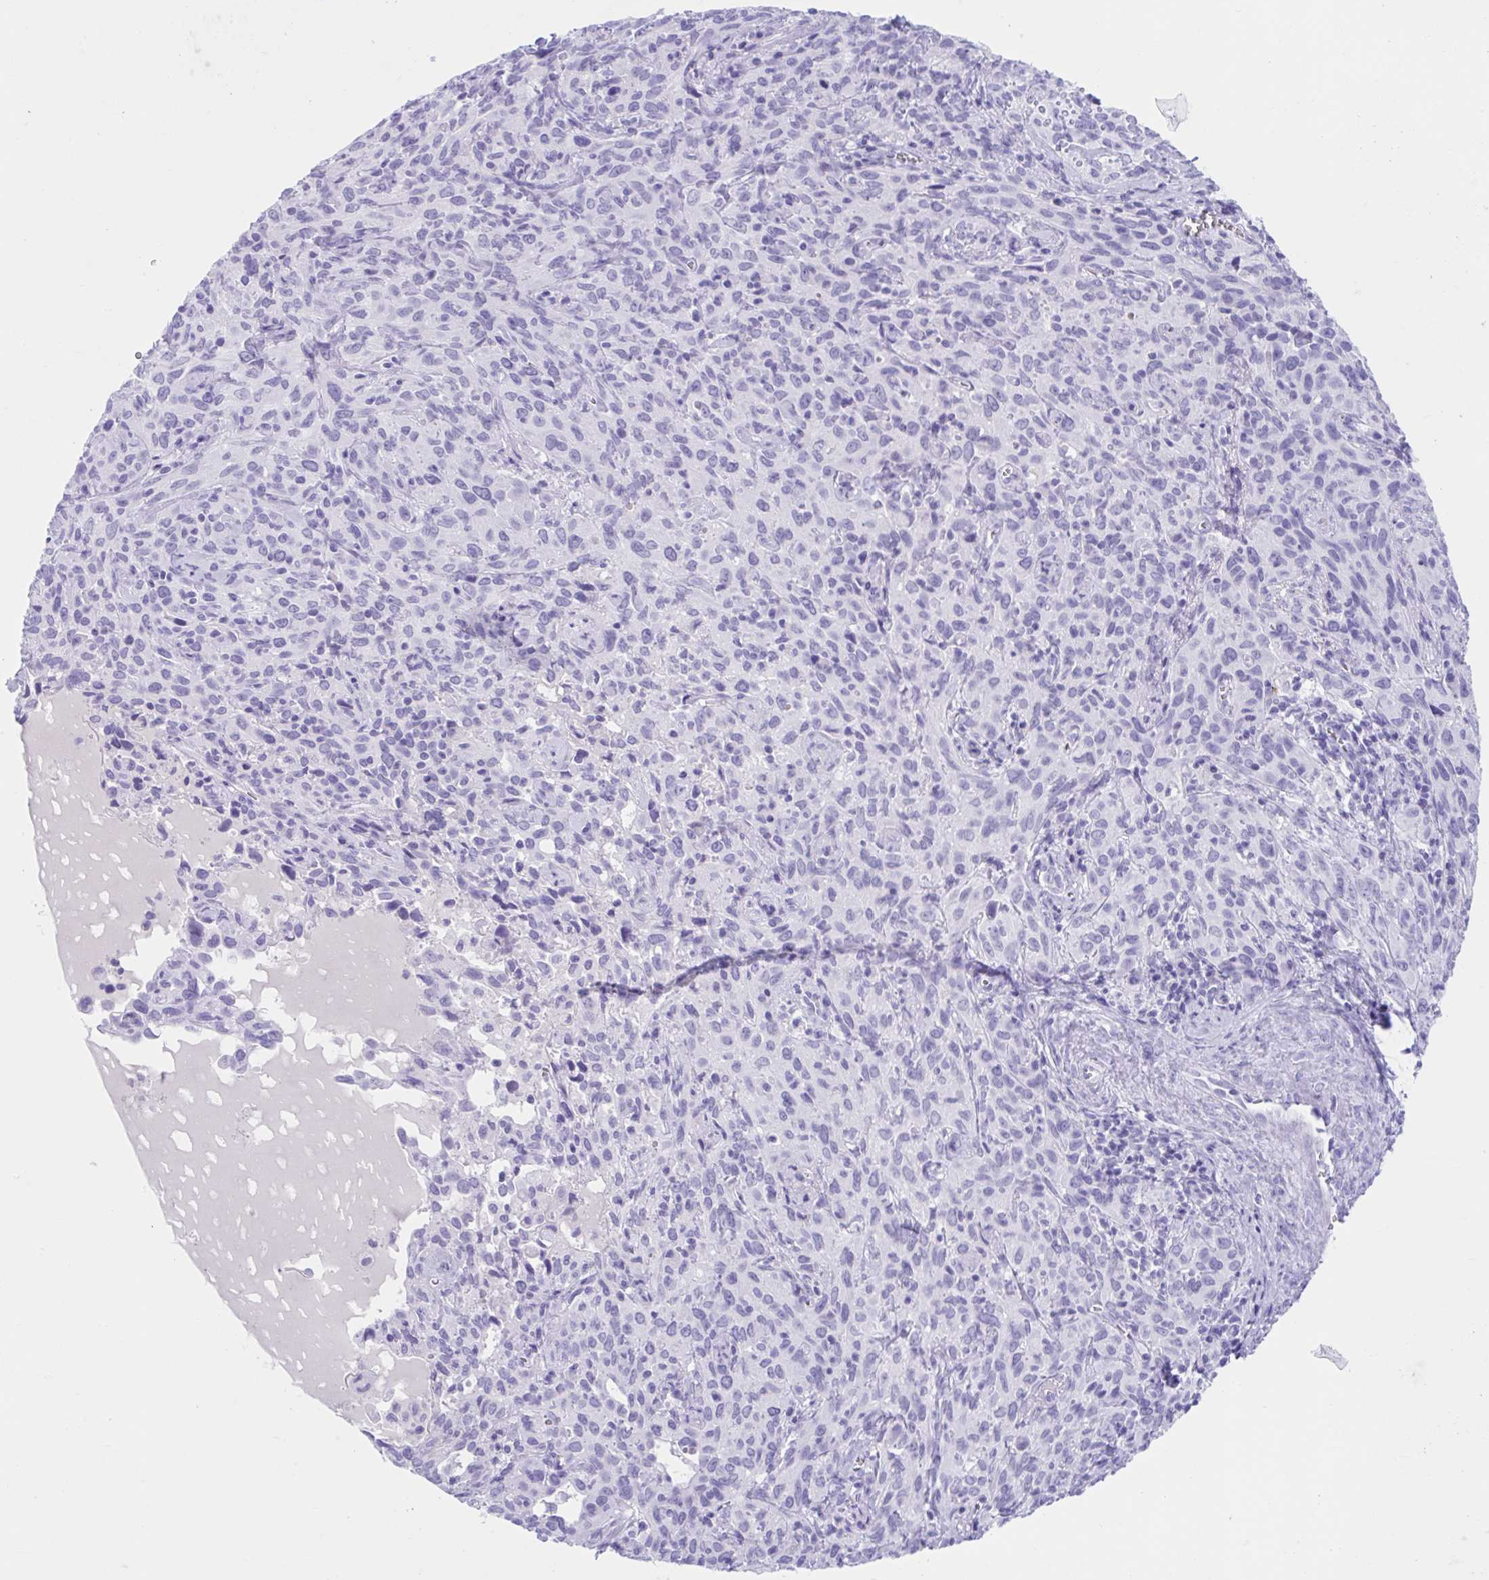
{"staining": {"intensity": "negative", "quantity": "none", "location": "none"}, "tissue": "cervical cancer", "cell_type": "Tumor cells", "image_type": "cancer", "snomed": [{"axis": "morphology", "description": "Normal tissue, NOS"}, {"axis": "morphology", "description": "Squamous cell carcinoma, NOS"}, {"axis": "topography", "description": "Cervix"}], "caption": "This is a micrograph of immunohistochemistry staining of cervical cancer (squamous cell carcinoma), which shows no staining in tumor cells.", "gene": "TMEM35A", "patient": {"sex": "female", "age": 51}}